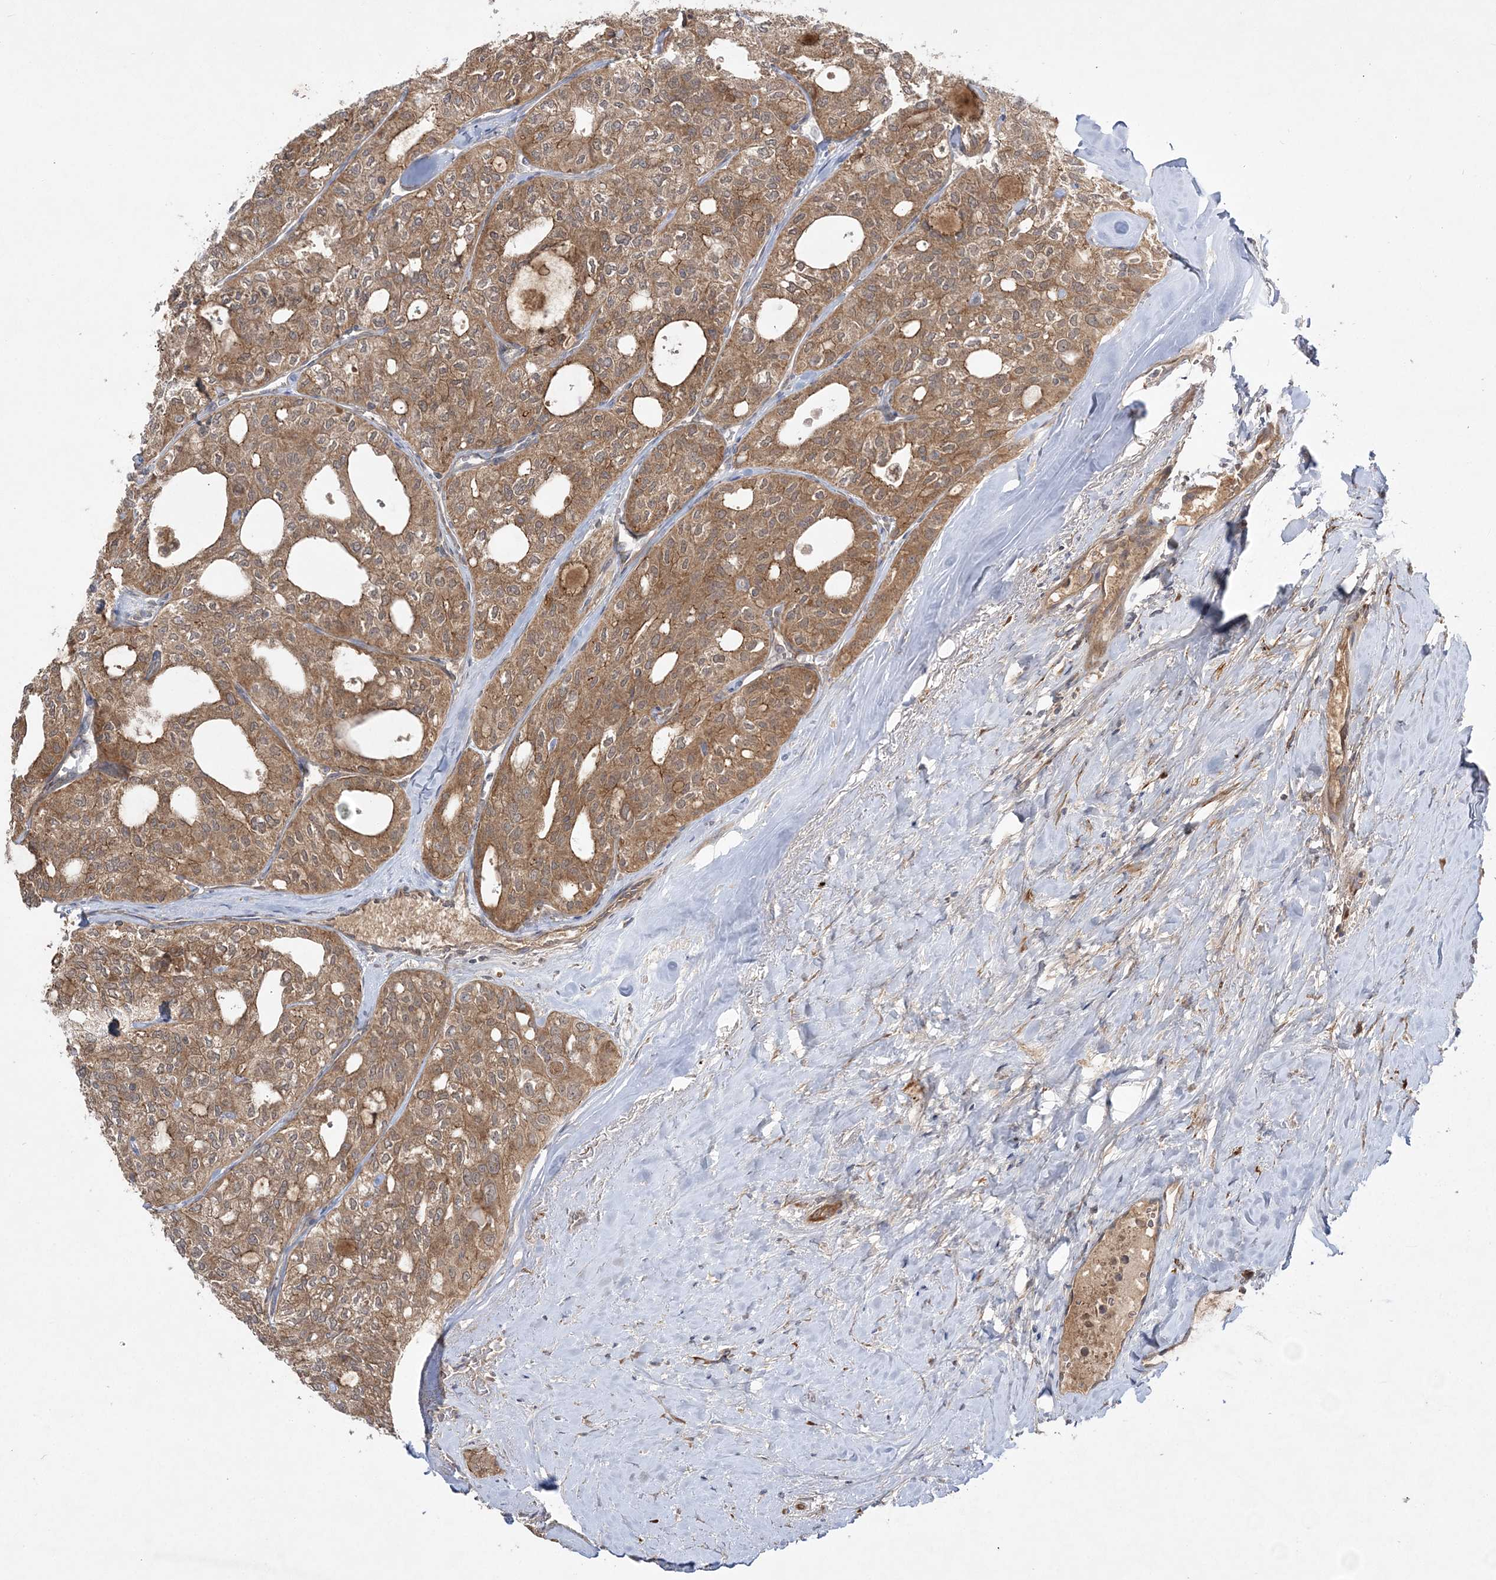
{"staining": {"intensity": "moderate", "quantity": ">75%", "location": "cytoplasmic/membranous"}, "tissue": "thyroid cancer", "cell_type": "Tumor cells", "image_type": "cancer", "snomed": [{"axis": "morphology", "description": "Follicular adenoma carcinoma, NOS"}, {"axis": "topography", "description": "Thyroid gland"}], "caption": "A photomicrograph of thyroid cancer stained for a protein shows moderate cytoplasmic/membranous brown staining in tumor cells.", "gene": "MMADHC", "patient": {"sex": "male", "age": 75}}